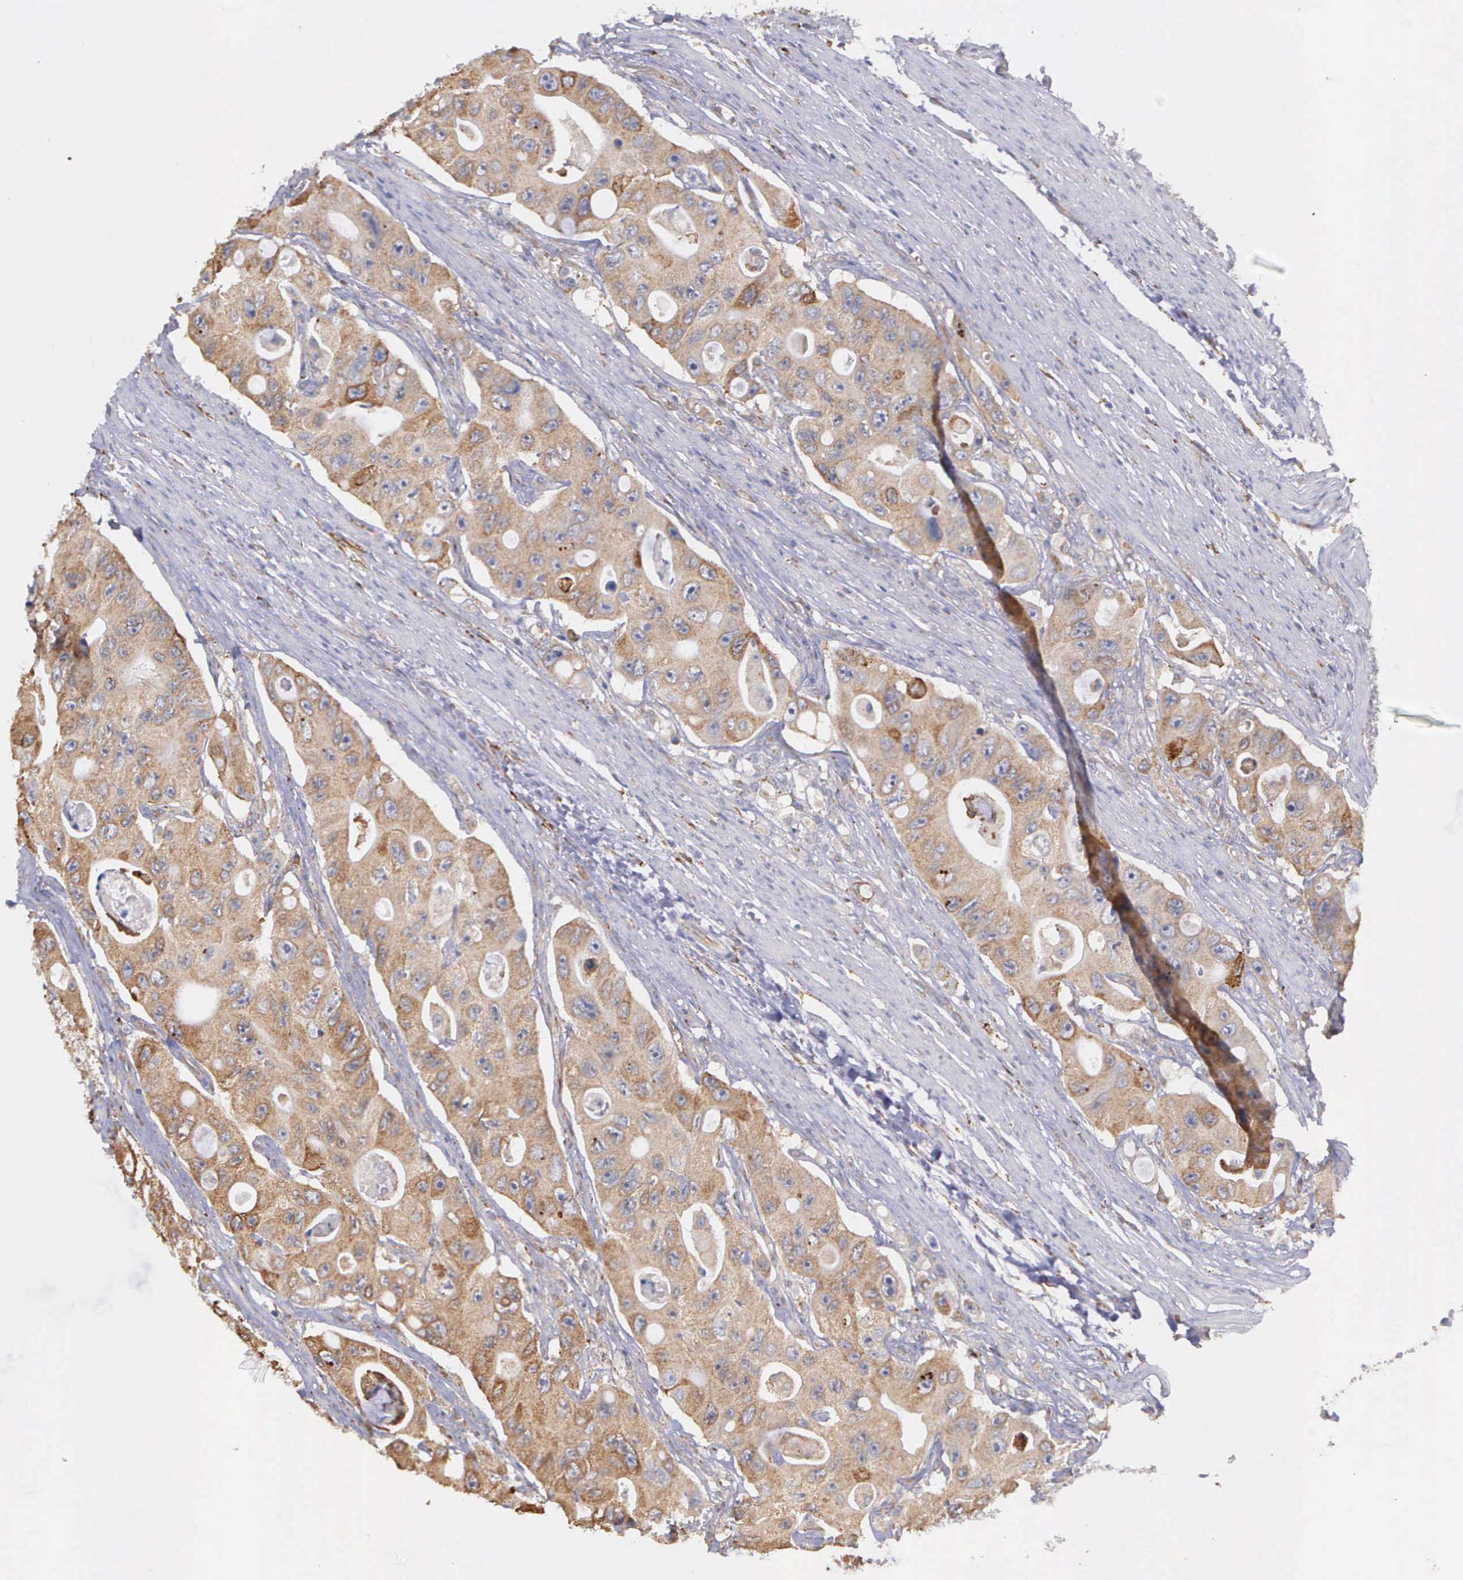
{"staining": {"intensity": "moderate", "quantity": ">75%", "location": "cytoplasmic/membranous"}, "tissue": "colorectal cancer", "cell_type": "Tumor cells", "image_type": "cancer", "snomed": [{"axis": "morphology", "description": "Adenocarcinoma, NOS"}, {"axis": "topography", "description": "Colon"}], "caption": "DAB immunohistochemical staining of colorectal adenocarcinoma displays moderate cytoplasmic/membranous protein expression in approximately >75% of tumor cells.", "gene": "ZC3H12B", "patient": {"sex": "female", "age": 46}}